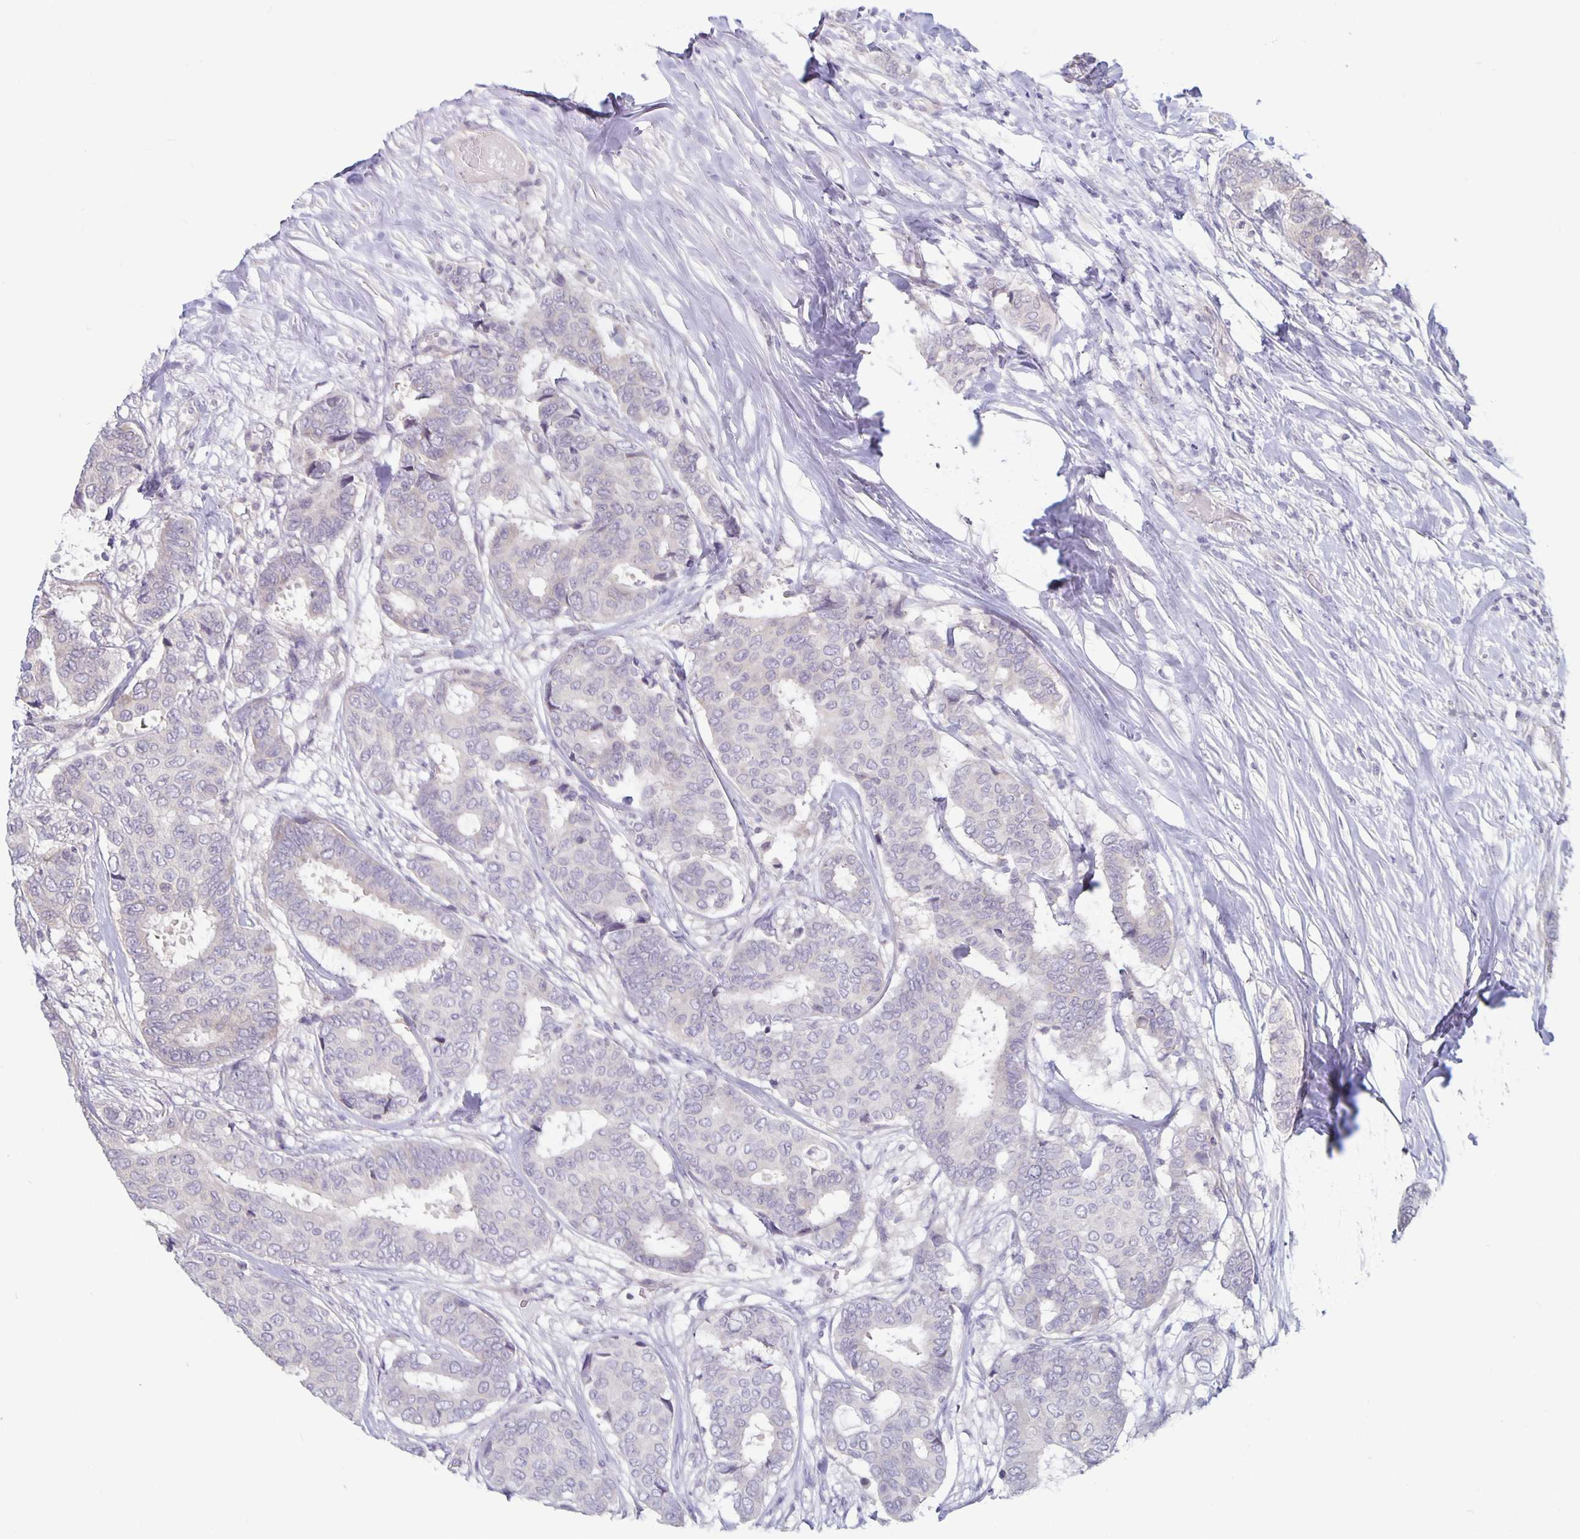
{"staining": {"intensity": "negative", "quantity": "none", "location": "none"}, "tissue": "breast cancer", "cell_type": "Tumor cells", "image_type": "cancer", "snomed": [{"axis": "morphology", "description": "Duct carcinoma"}, {"axis": "topography", "description": "Breast"}], "caption": "DAB (3,3'-diaminobenzidine) immunohistochemical staining of human breast cancer demonstrates no significant expression in tumor cells.", "gene": "PLCB3", "patient": {"sex": "female", "age": 75}}